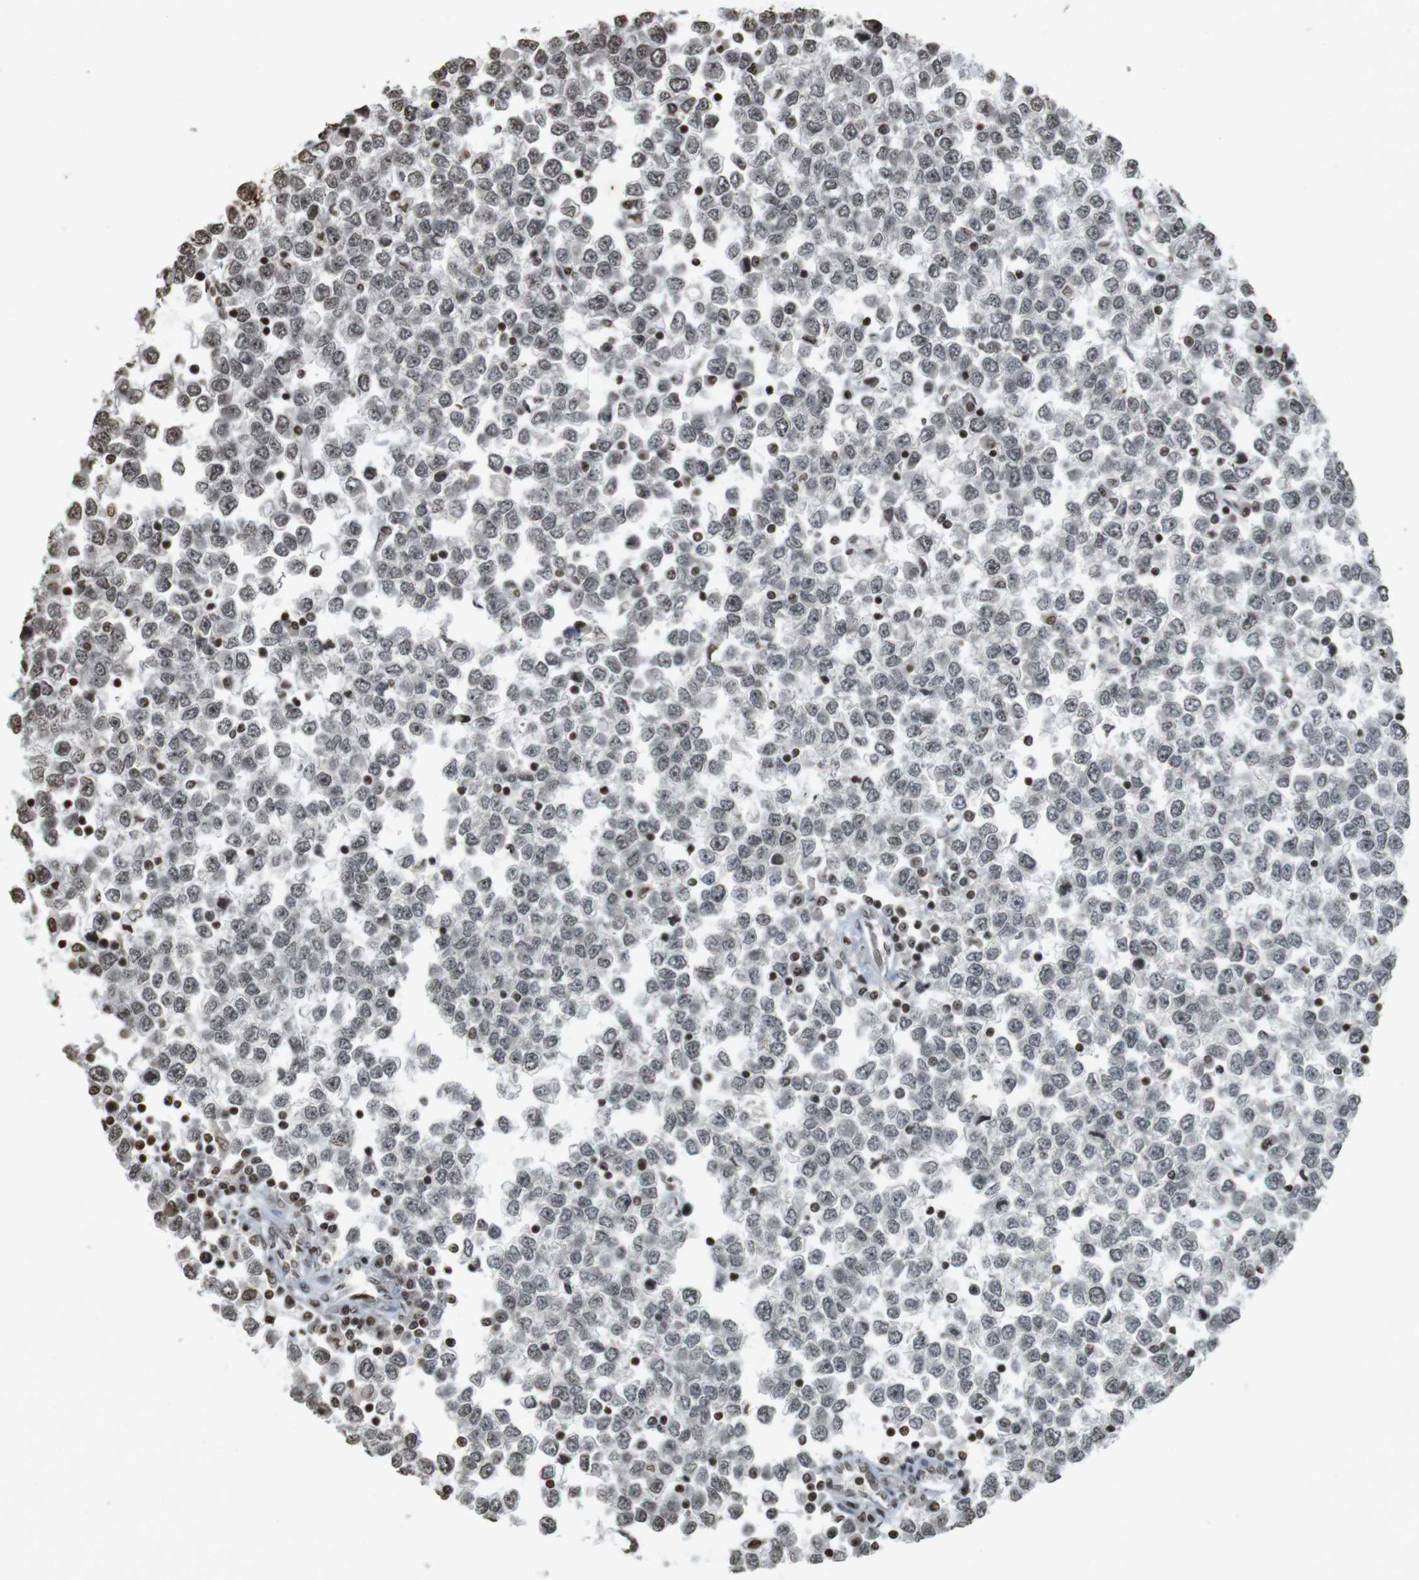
{"staining": {"intensity": "weak", "quantity": "<25%", "location": "nuclear"}, "tissue": "testis cancer", "cell_type": "Tumor cells", "image_type": "cancer", "snomed": [{"axis": "morphology", "description": "Seminoma, NOS"}, {"axis": "topography", "description": "Testis"}], "caption": "Tumor cells are negative for protein expression in human seminoma (testis). The staining is performed using DAB brown chromogen with nuclei counter-stained in using hematoxylin.", "gene": "FOXA3", "patient": {"sex": "male", "age": 65}}